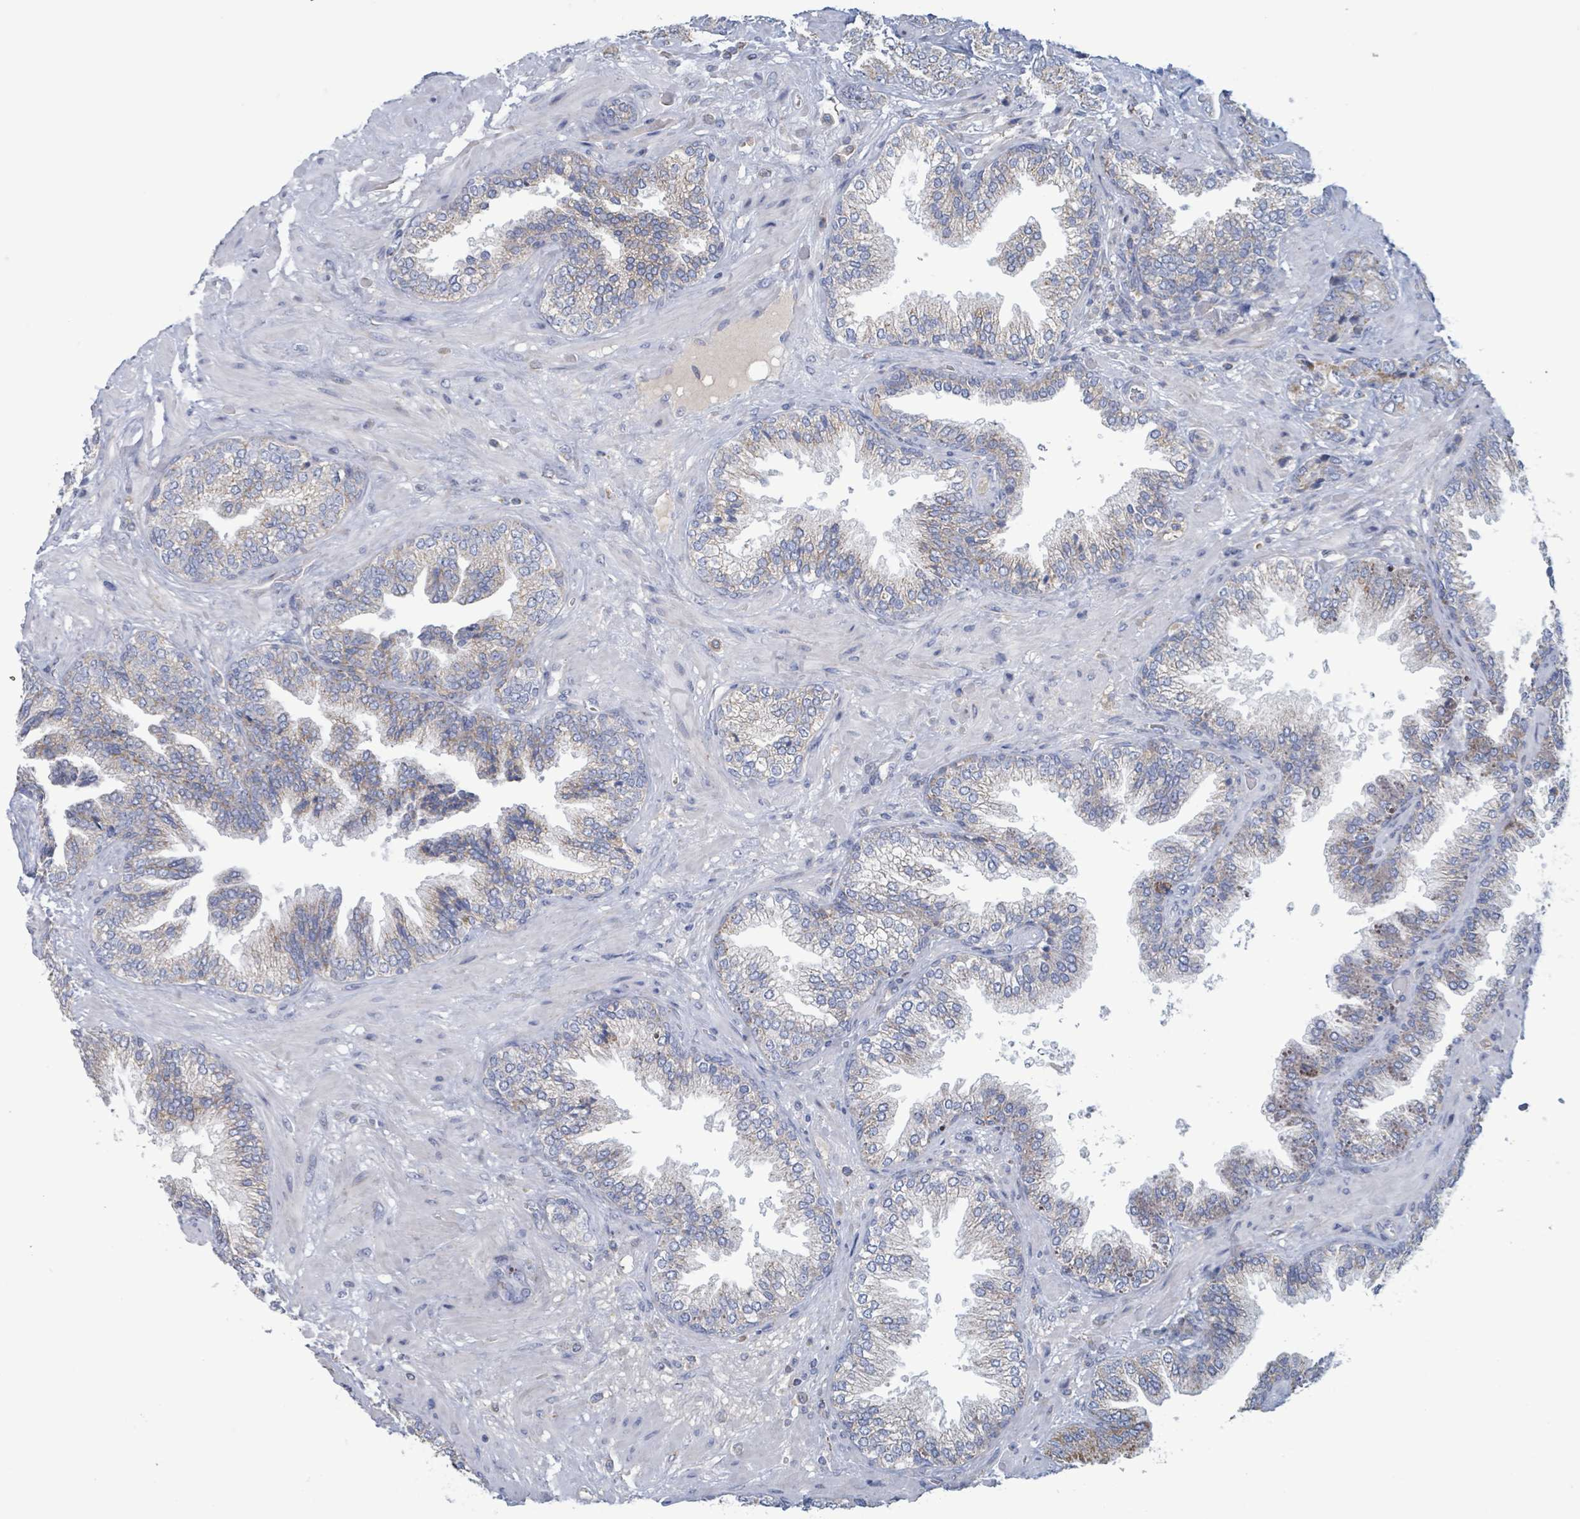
{"staining": {"intensity": "negative", "quantity": "none", "location": "none"}, "tissue": "prostate cancer", "cell_type": "Tumor cells", "image_type": "cancer", "snomed": [{"axis": "morphology", "description": "Adenocarcinoma, High grade"}, {"axis": "topography", "description": "Prostate"}], "caption": "This is an immunohistochemistry (IHC) image of high-grade adenocarcinoma (prostate). There is no positivity in tumor cells.", "gene": "AKR1C4", "patient": {"sex": "male", "age": 71}}